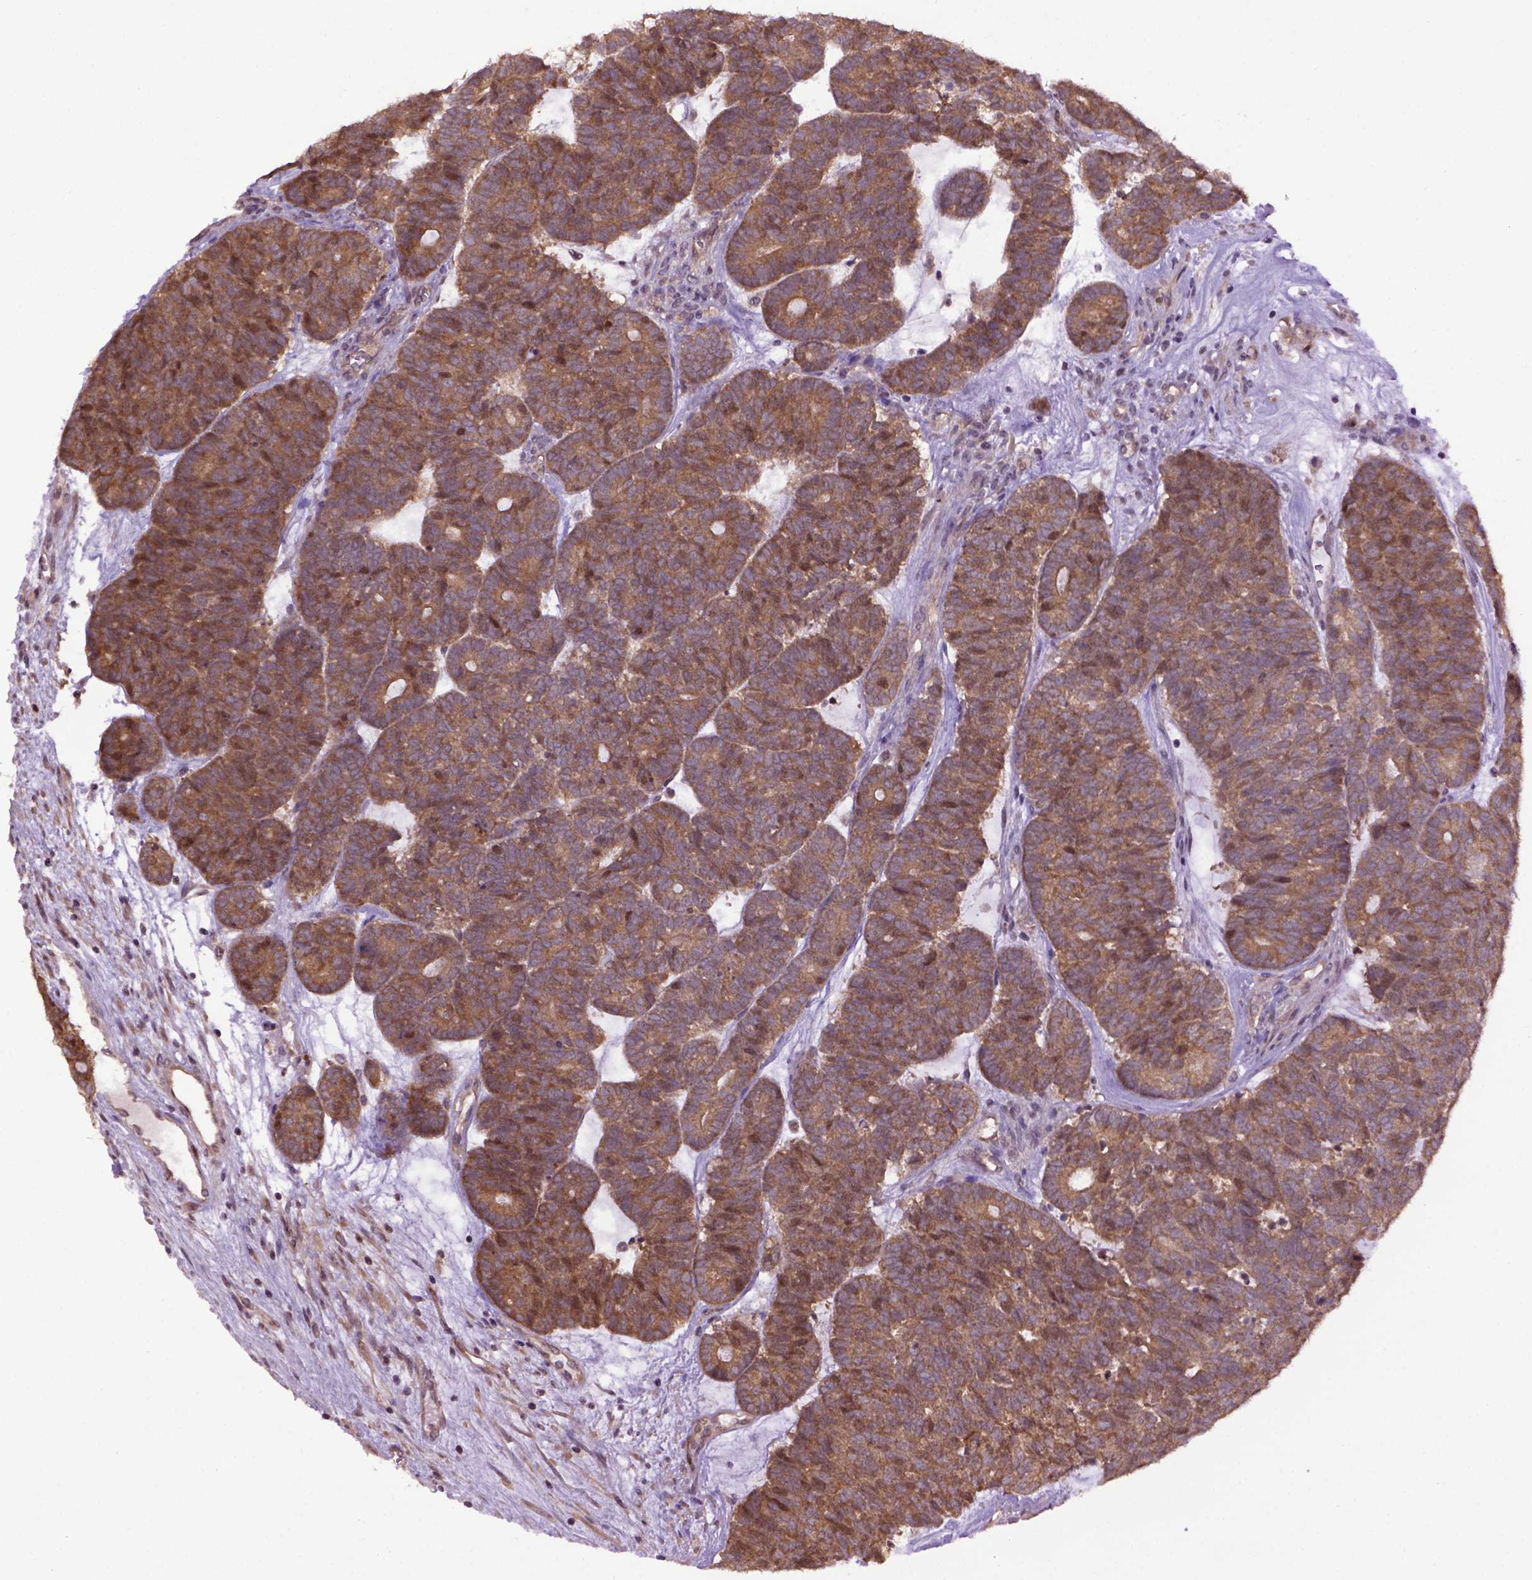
{"staining": {"intensity": "moderate", "quantity": ">75%", "location": "cytoplasmic/membranous,nuclear"}, "tissue": "head and neck cancer", "cell_type": "Tumor cells", "image_type": "cancer", "snomed": [{"axis": "morphology", "description": "Adenocarcinoma, NOS"}, {"axis": "topography", "description": "Head-Neck"}], "caption": "A brown stain labels moderate cytoplasmic/membranous and nuclear staining of a protein in human head and neck cancer tumor cells. The staining is performed using DAB (3,3'-diaminobenzidine) brown chromogen to label protein expression. The nuclei are counter-stained blue using hematoxylin.", "gene": "WDR48", "patient": {"sex": "female", "age": 81}}